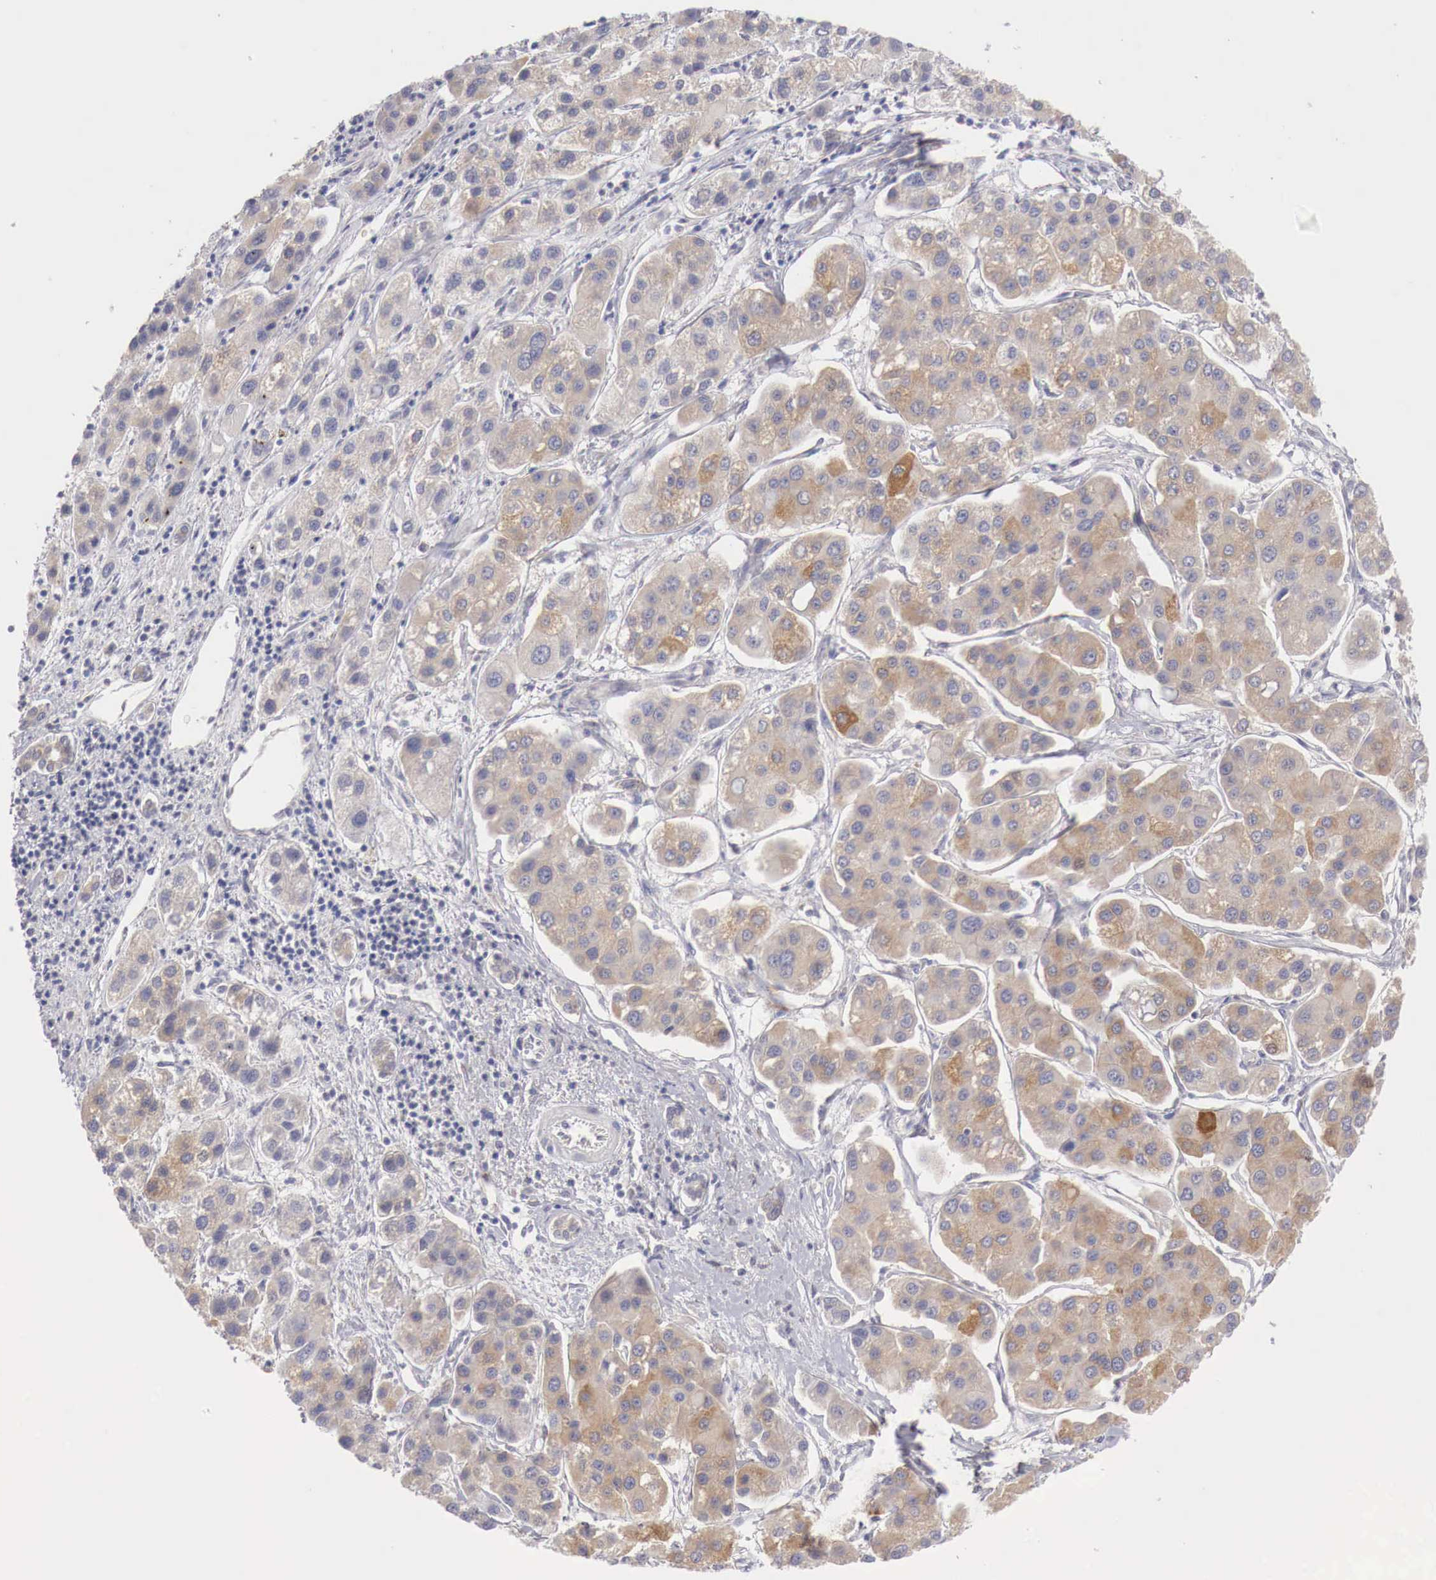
{"staining": {"intensity": "moderate", "quantity": "25%-75%", "location": "cytoplasmic/membranous"}, "tissue": "liver cancer", "cell_type": "Tumor cells", "image_type": "cancer", "snomed": [{"axis": "morphology", "description": "Carcinoma, Hepatocellular, NOS"}, {"axis": "topography", "description": "Liver"}], "caption": "Brown immunohistochemical staining in hepatocellular carcinoma (liver) displays moderate cytoplasmic/membranous positivity in approximately 25%-75% of tumor cells.", "gene": "NSDHL", "patient": {"sex": "female", "age": 85}}